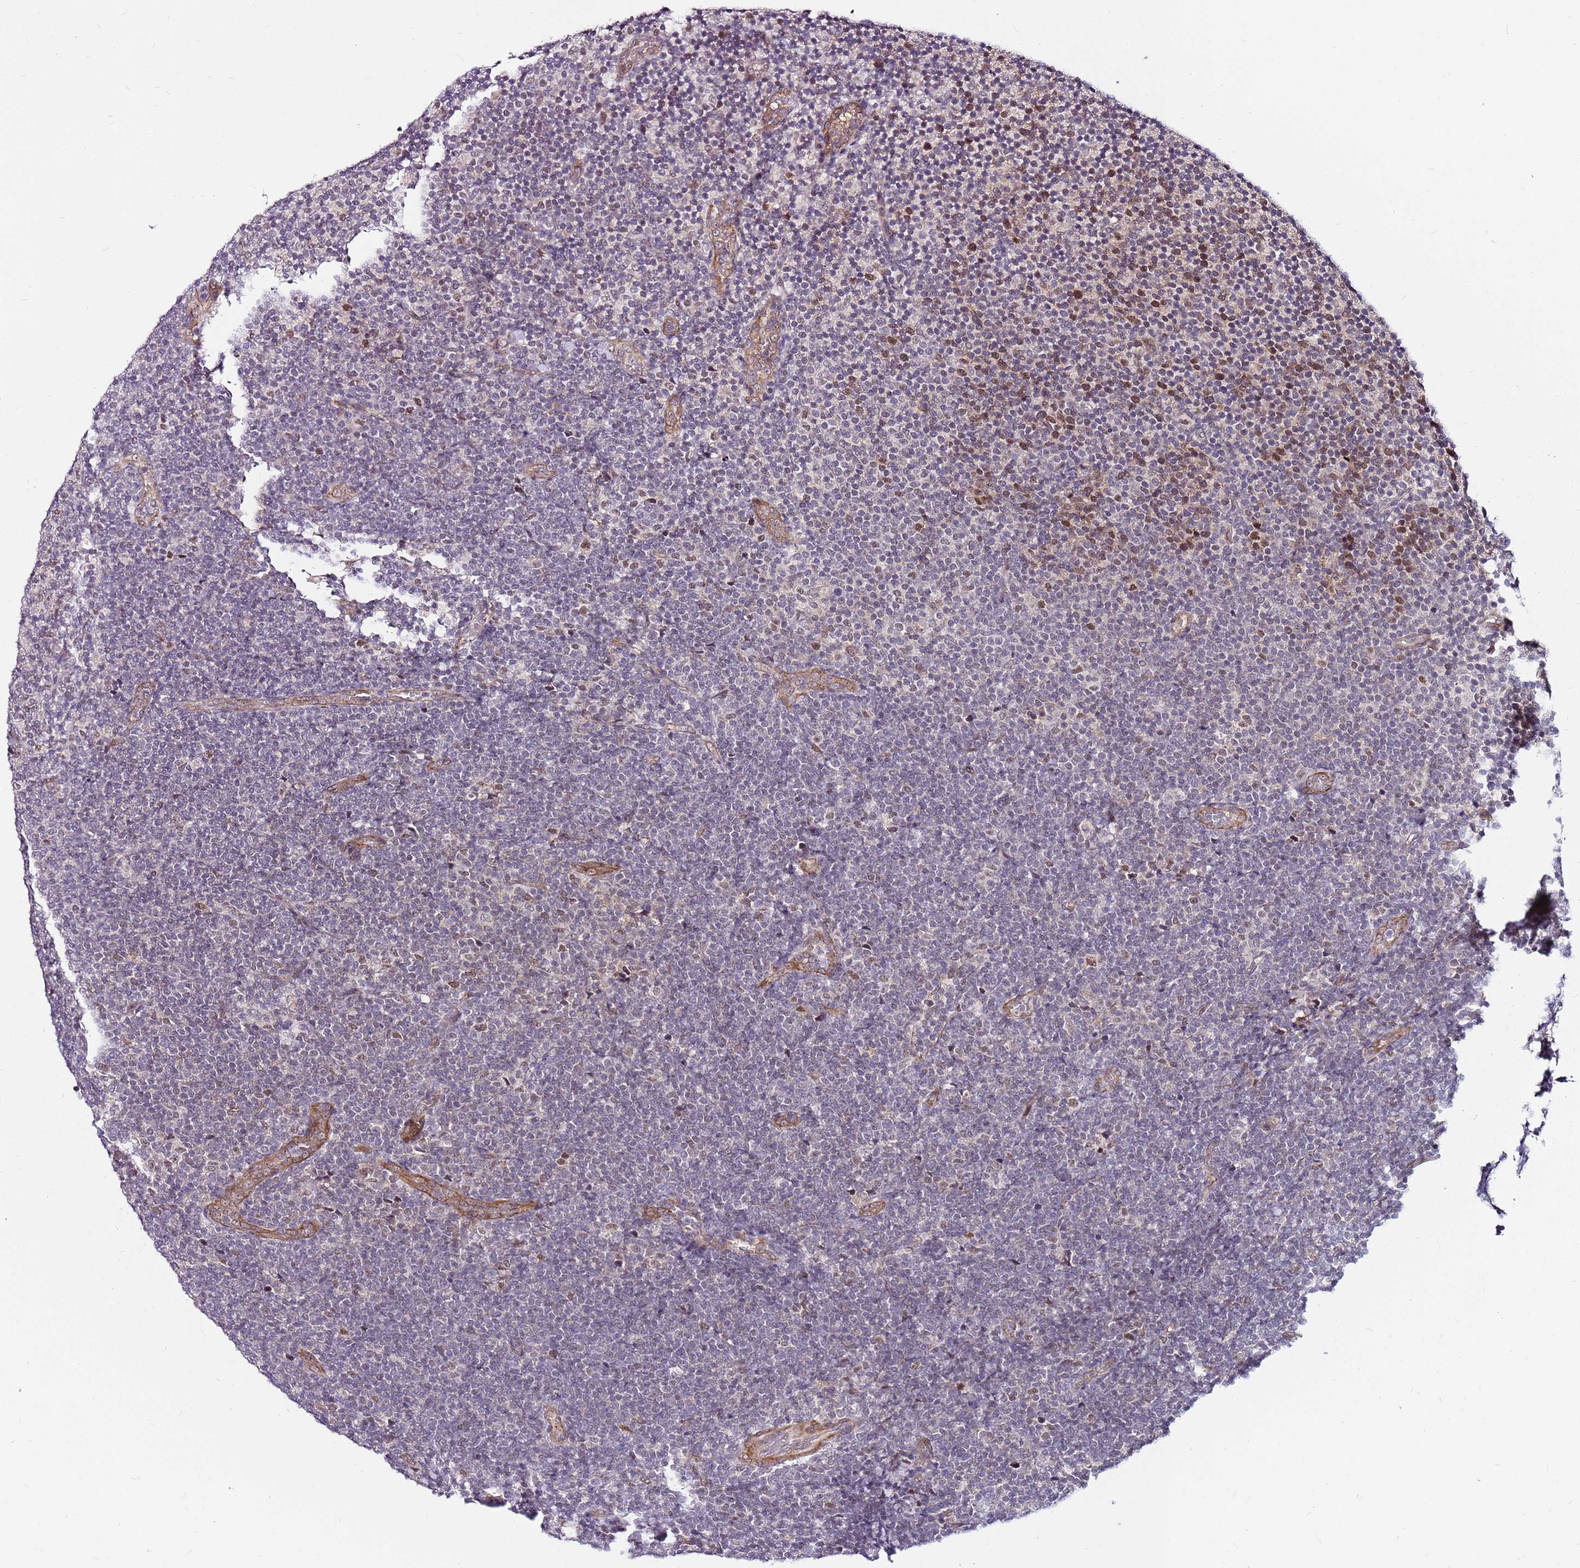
{"staining": {"intensity": "moderate", "quantity": "<25%", "location": "nuclear"}, "tissue": "lymphoma", "cell_type": "Tumor cells", "image_type": "cancer", "snomed": [{"axis": "morphology", "description": "Malignant lymphoma, non-Hodgkin's type, Low grade"}, {"axis": "topography", "description": "Lymph node"}], "caption": "Protein analysis of low-grade malignant lymphoma, non-Hodgkin's type tissue displays moderate nuclear expression in about <25% of tumor cells.", "gene": "POLE3", "patient": {"sex": "male", "age": 66}}